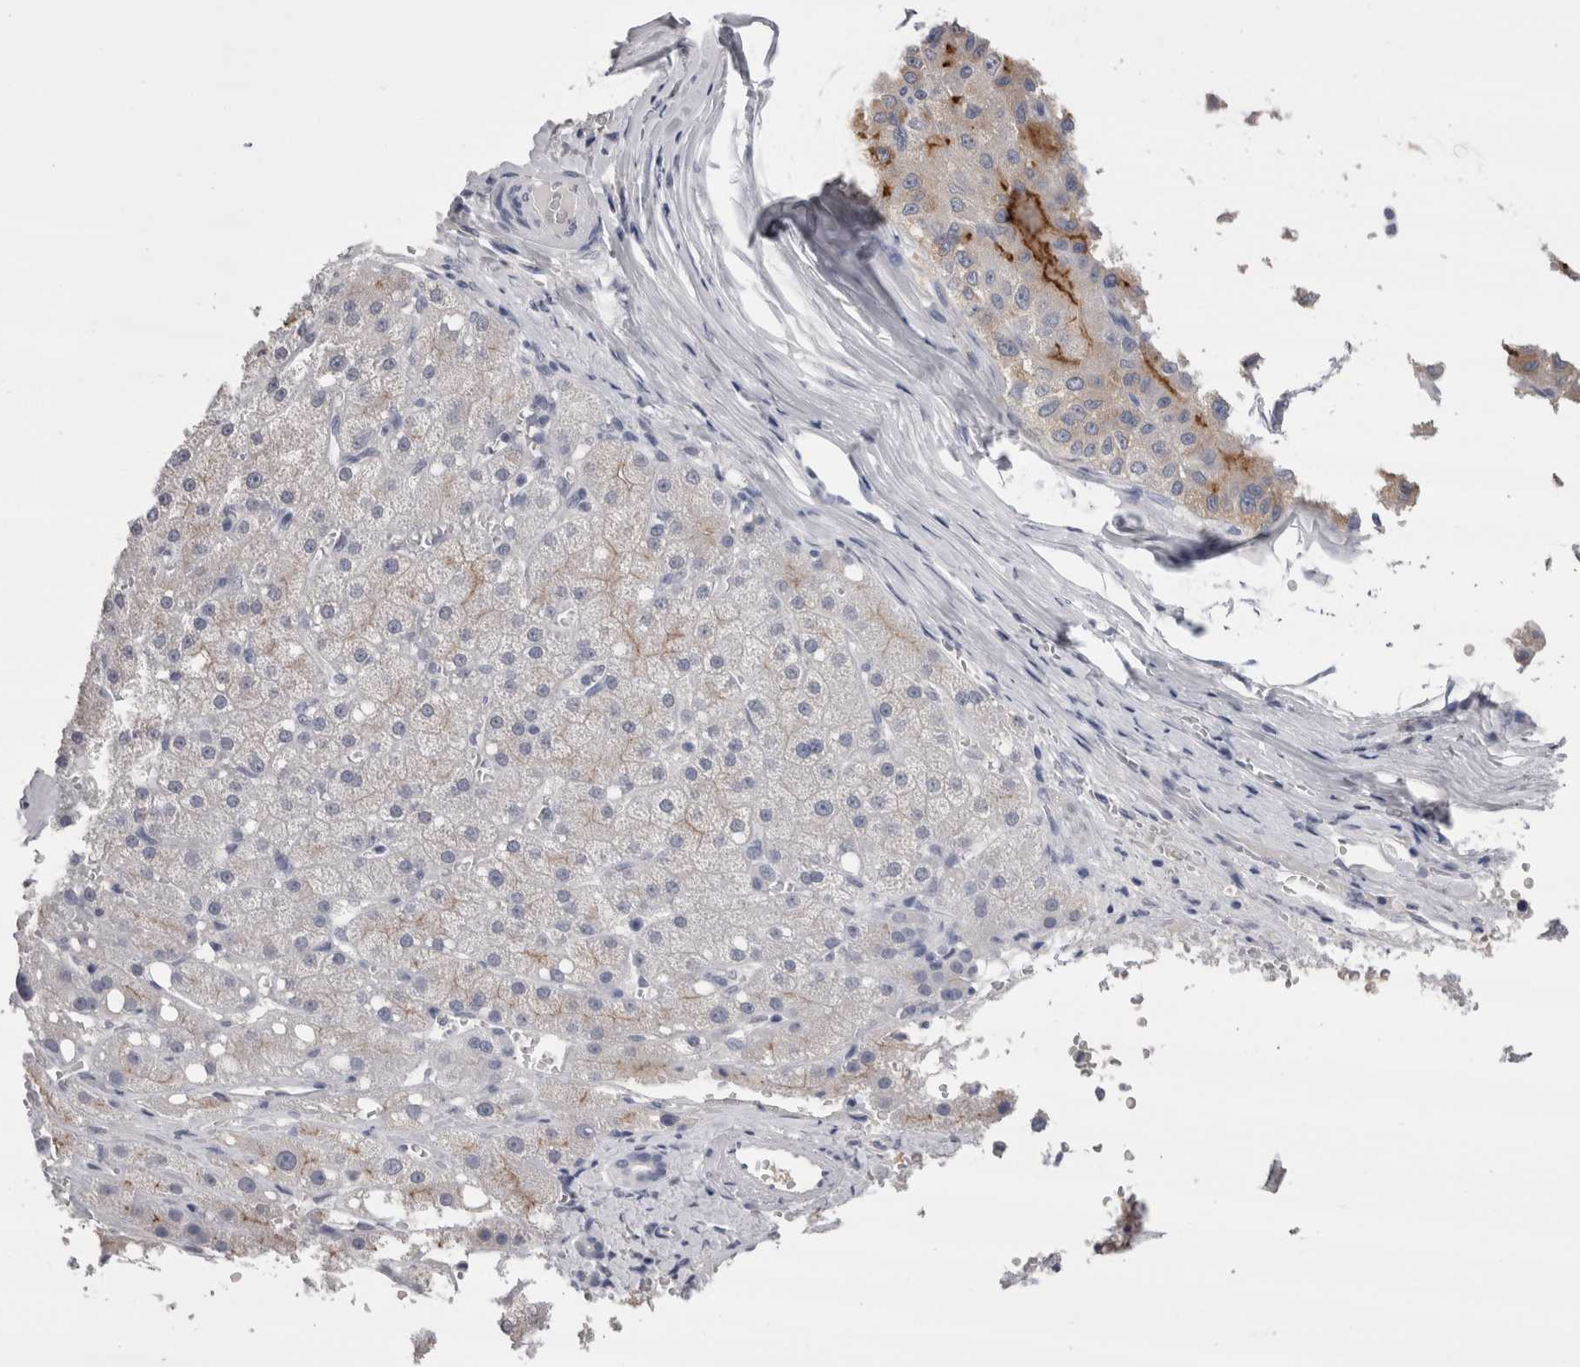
{"staining": {"intensity": "negative", "quantity": "none", "location": "none"}, "tissue": "liver cancer", "cell_type": "Tumor cells", "image_type": "cancer", "snomed": [{"axis": "morphology", "description": "Carcinoma, Hepatocellular, NOS"}, {"axis": "topography", "description": "Liver"}], "caption": "Micrograph shows no protein staining in tumor cells of liver hepatocellular carcinoma tissue.", "gene": "CDHR5", "patient": {"sex": "male", "age": 80}}